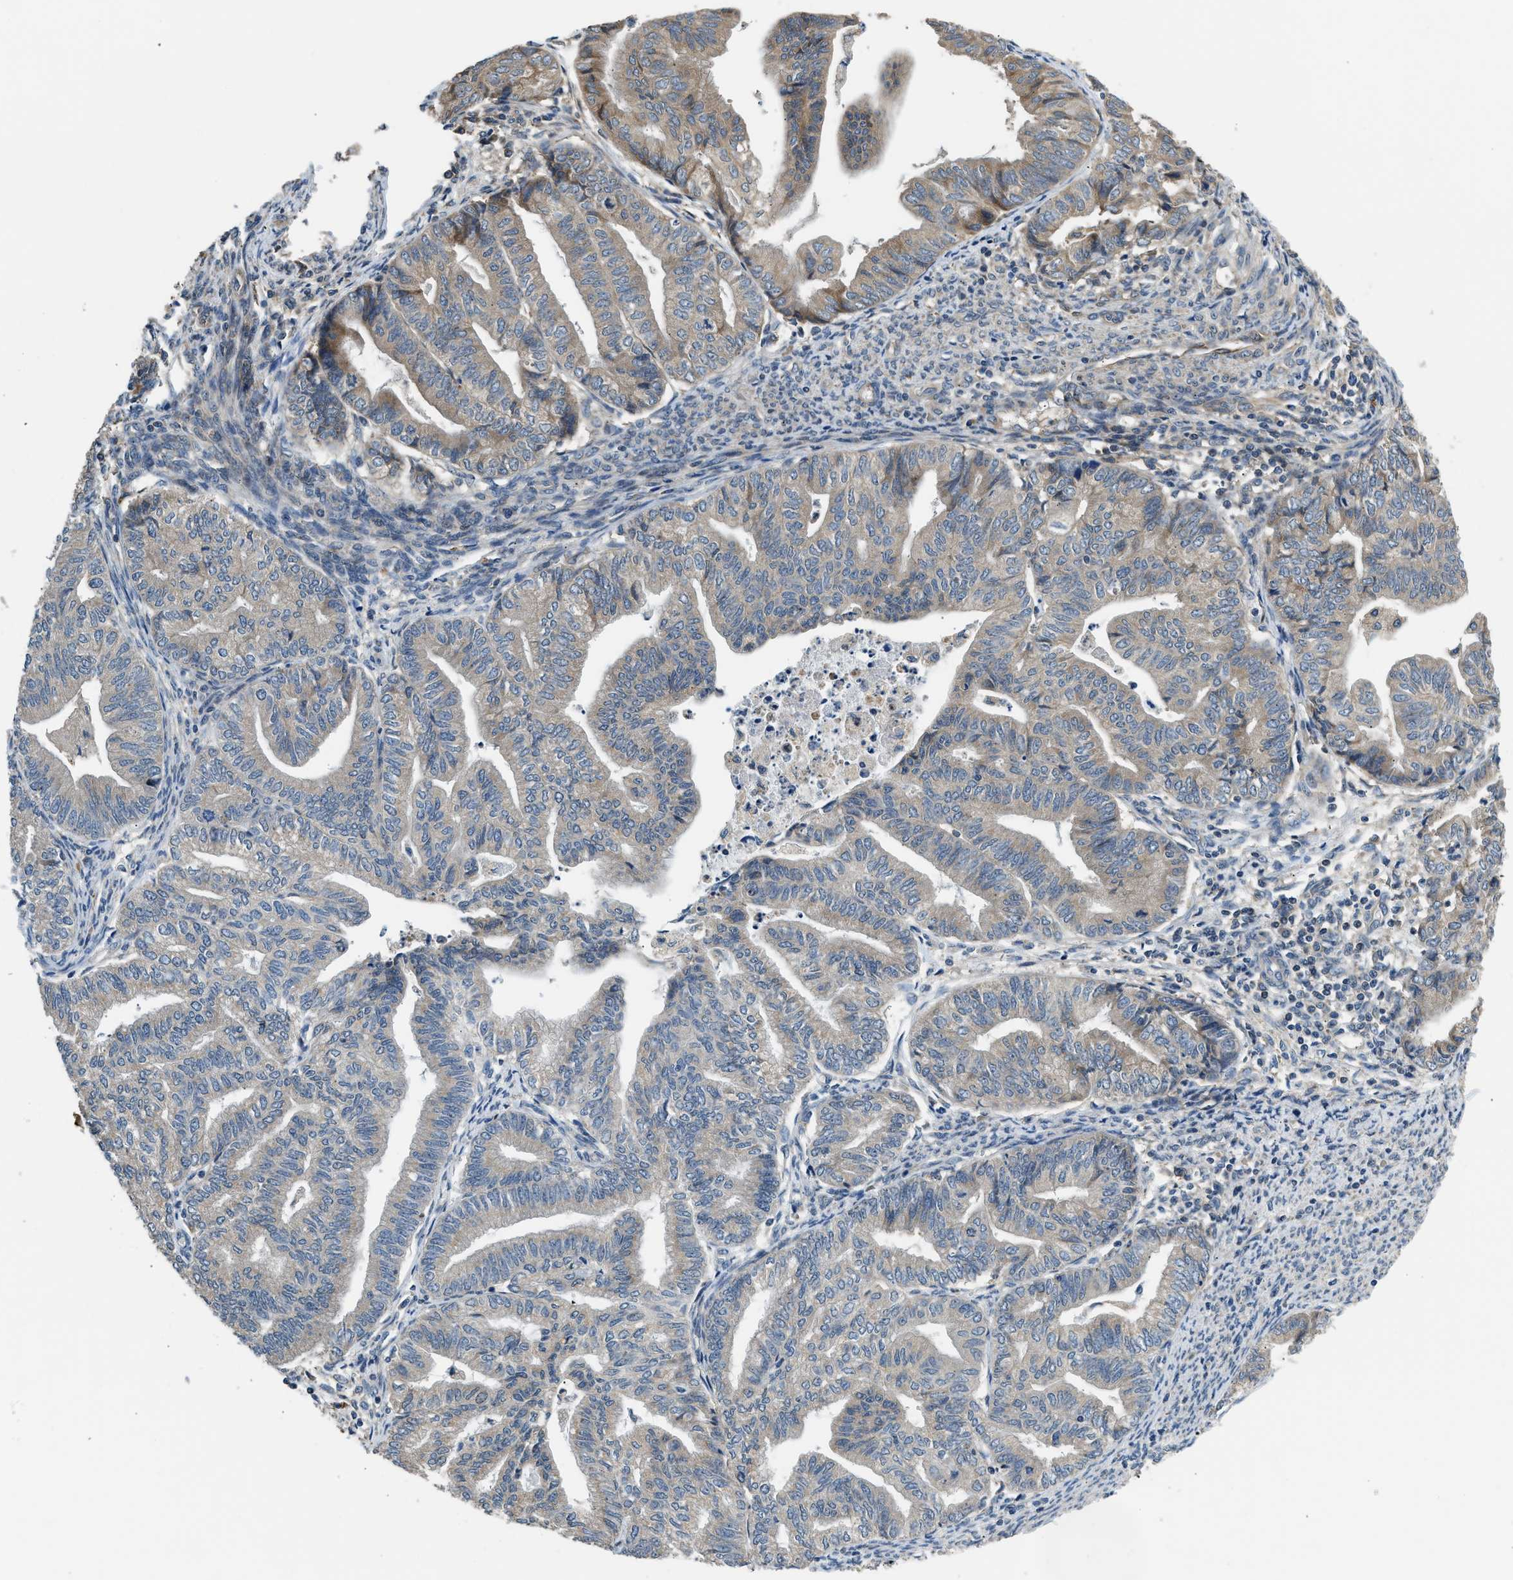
{"staining": {"intensity": "weak", "quantity": ">75%", "location": "cytoplasmic/membranous"}, "tissue": "endometrial cancer", "cell_type": "Tumor cells", "image_type": "cancer", "snomed": [{"axis": "morphology", "description": "Adenocarcinoma, NOS"}, {"axis": "topography", "description": "Endometrium"}], "caption": "Tumor cells reveal low levels of weak cytoplasmic/membranous positivity in approximately >75% of cells in endometrial cancer. Using DAB (3,3'-diaminobenzidine) (brown) and hematoxylin (blue) stains, captured at high magnification using brightfield microscopy.", "gene": "IL3RA", "patient": {"sex": "female", "age": 79}}